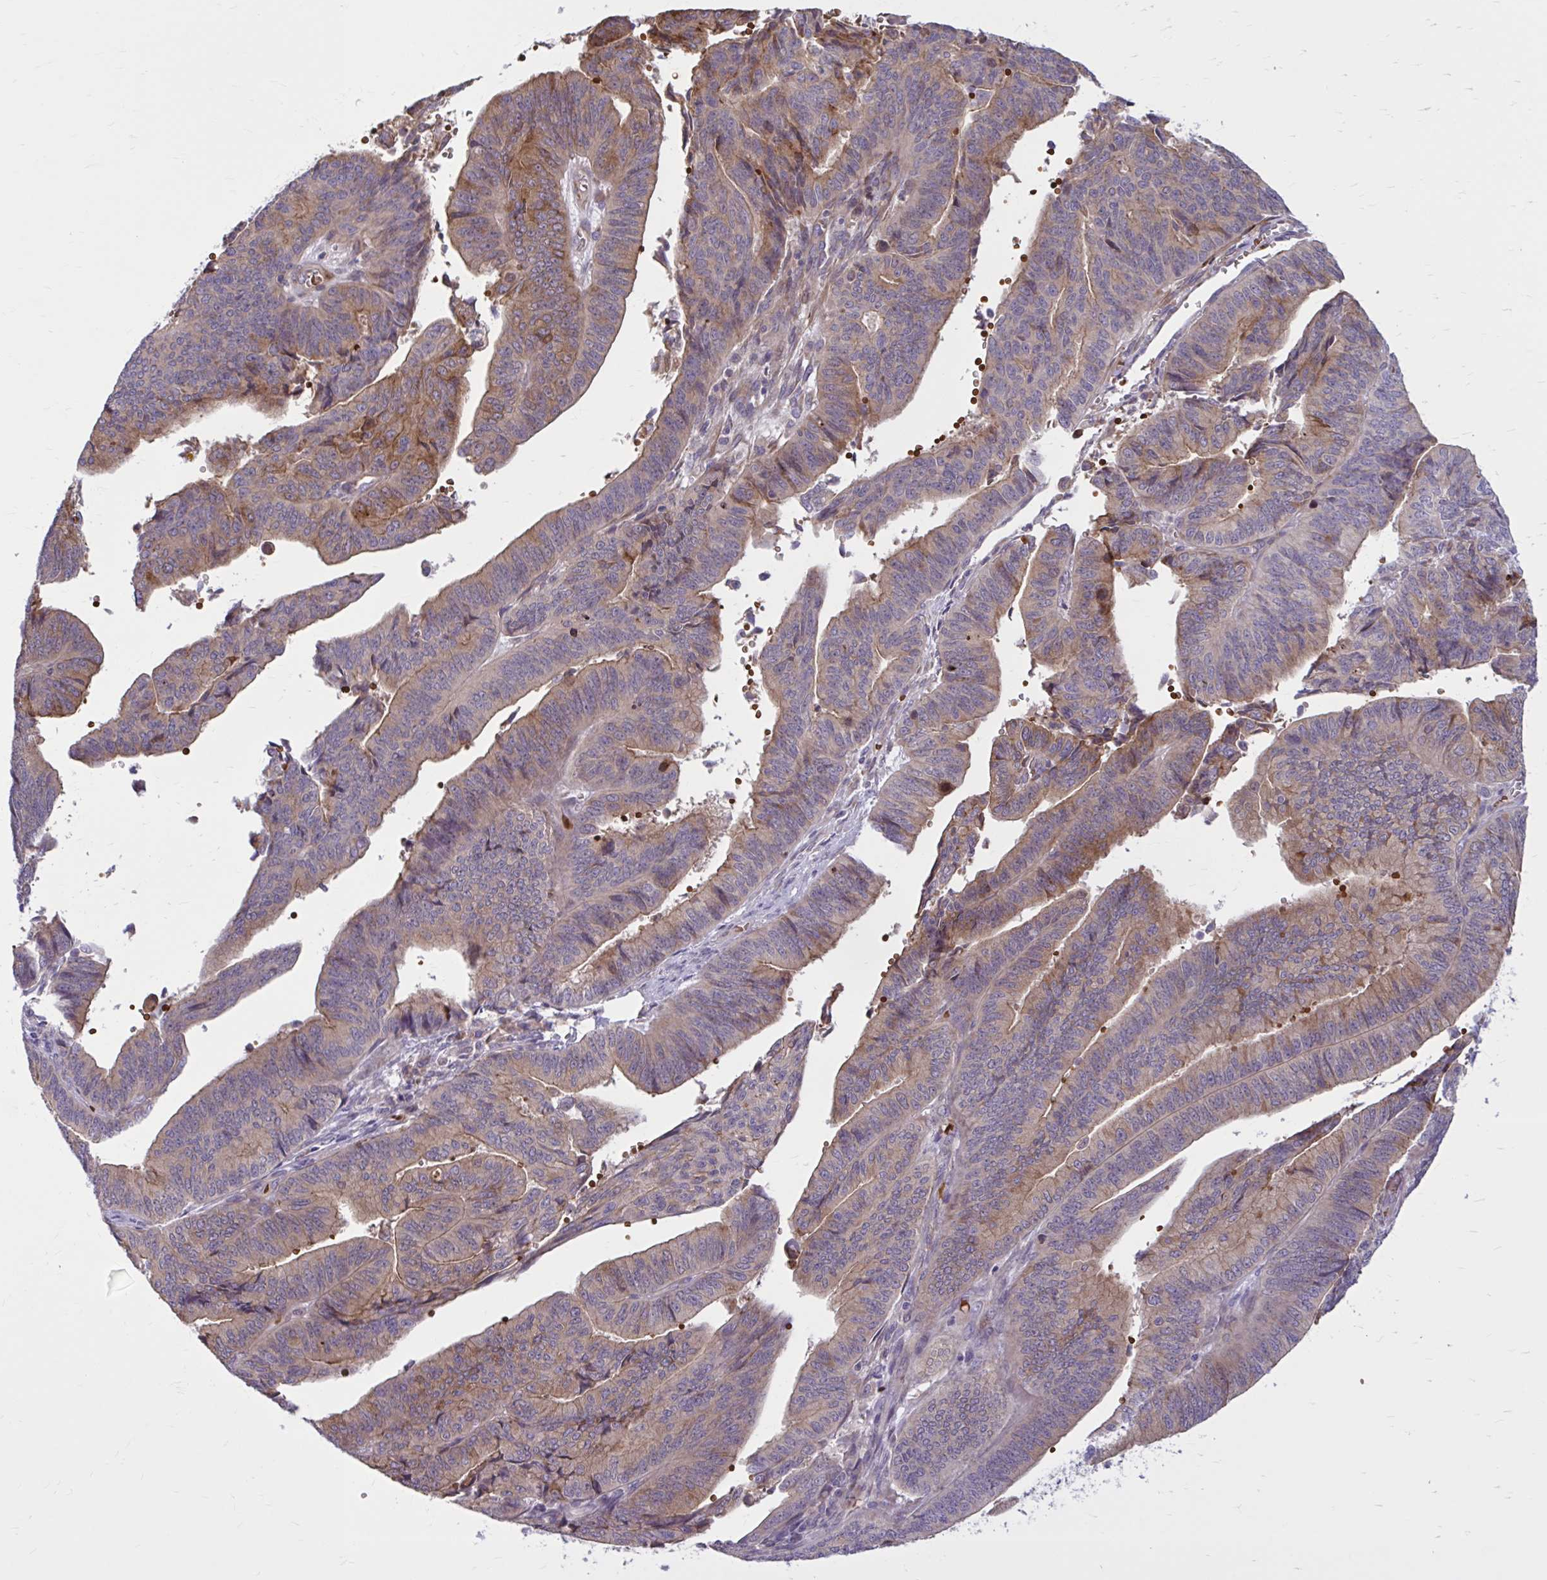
{"staining": {"intensity": "moderate", "quantity": ">75%", "location": "cytoplasmic/membranous"}, "tissue": "endometrial cancer", "cell_type": "Tumor cells", "image_type": "cancer", "snomed": [{"axis": "morphology", "description": "Adenocarcinoma, NOS"}, {"axis": "topography", "description": "Endometrium"}], "caption": "Endometrial adenocarcinoma stained with DAB (3,3'-diaminobenzidine) immunohistochemistry demonstrates medium levels of moderate cytoplasmic/membranous staining in about >75% of tumor cells. (Brightfield microscopy of DAB IHC at high magnification).", "gene": "SNF8", "patient": {"sex": "female", "age": 65}}